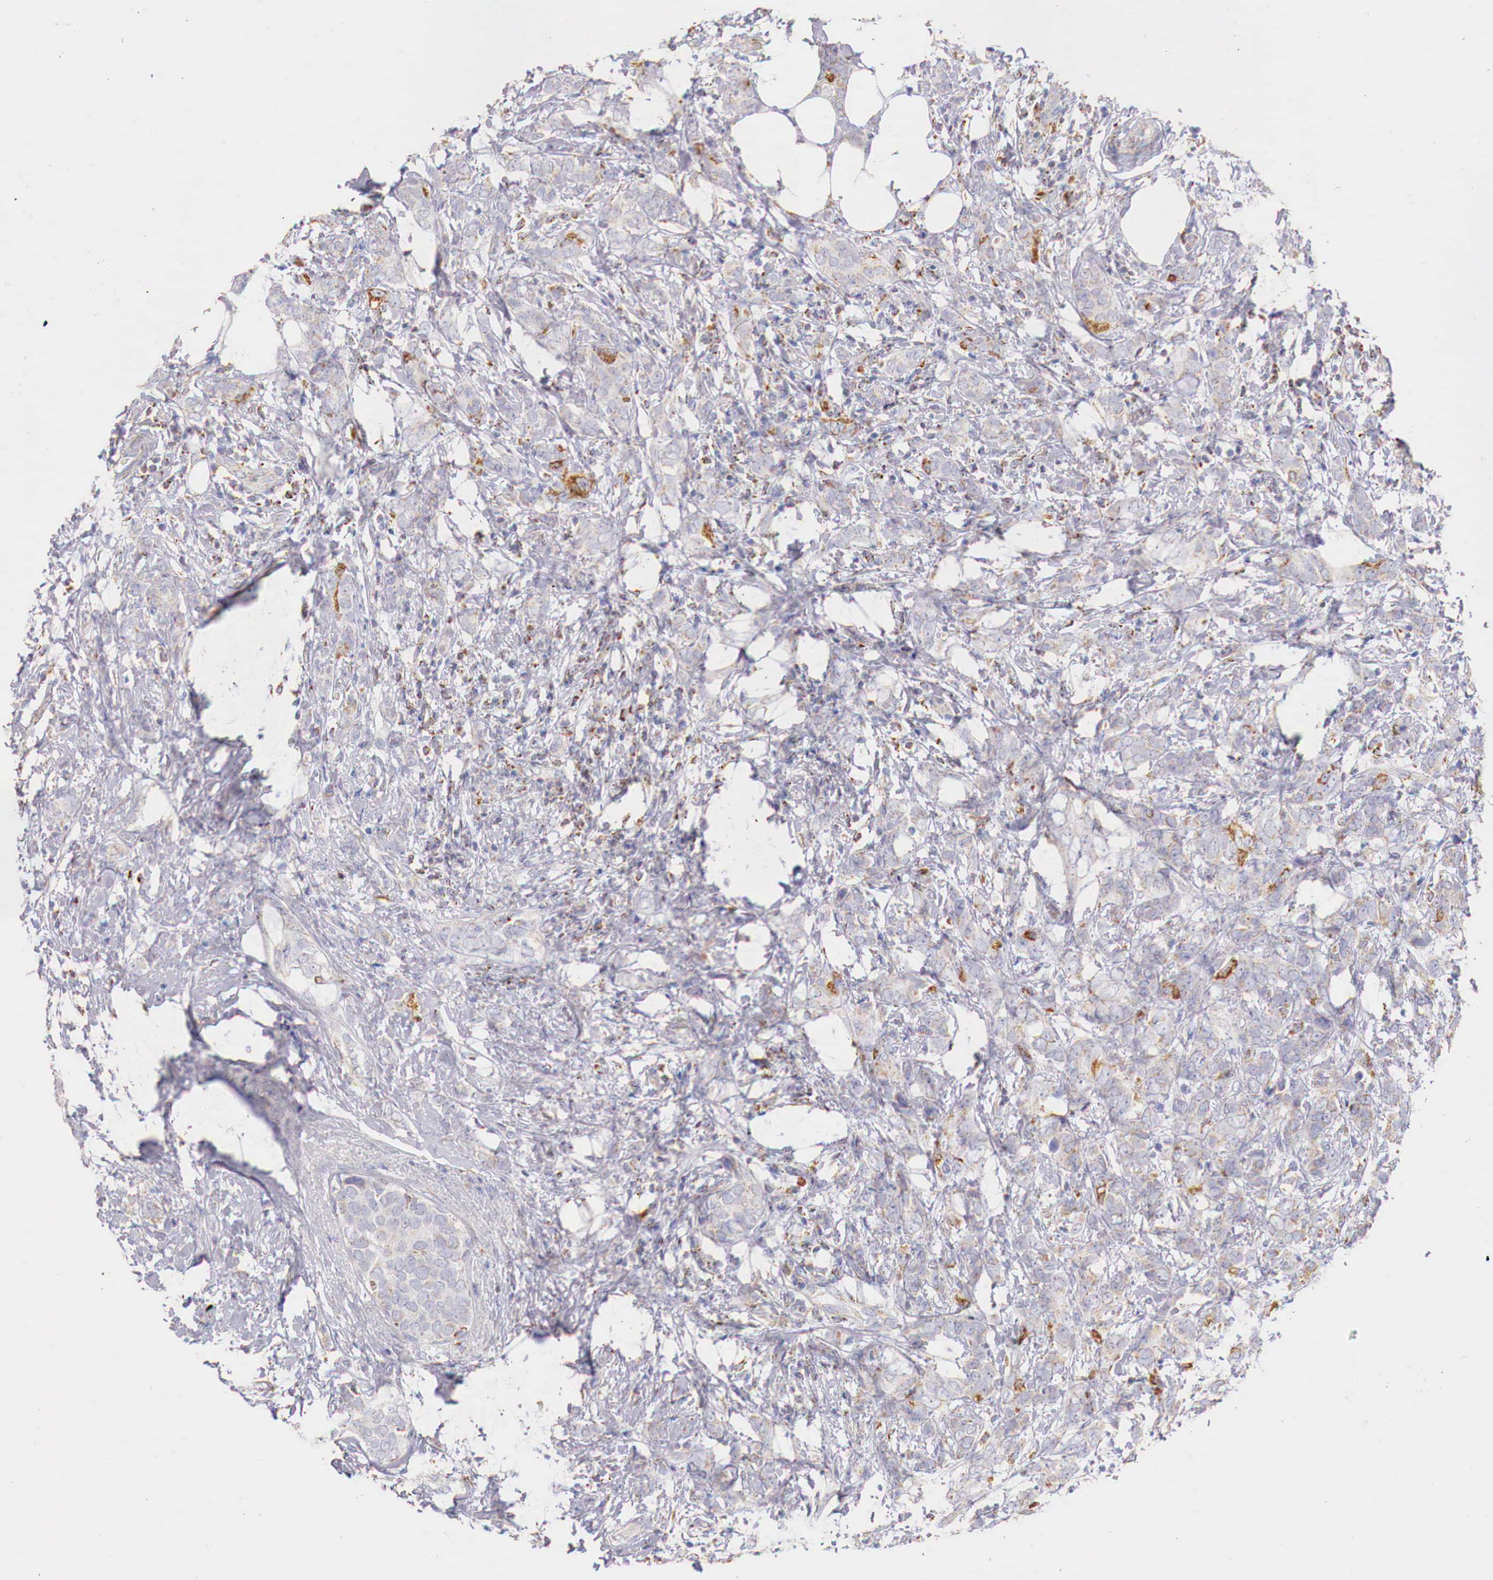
{"staining": {"intensity": "weak", "quantity": "<25%", "location": "cytoplasmic/membranous"}, "tissue": "breast cancer", "cell_type": "Tumor cells", "image_type": "cancer", "snomed": [{"axis": "morphology", "description": "Duct carcinoma"}, {"axis": "topography", "description": "Breast"}], "caption": "The micrograph demonstrates no significant expression in tumor cells of breast cancer (infiltrating ductal carcinoma). (DAB immunohistochemistry, high magnification).", "gene": "IDH3G", "patient": {"sex": "female", "age": 53}}